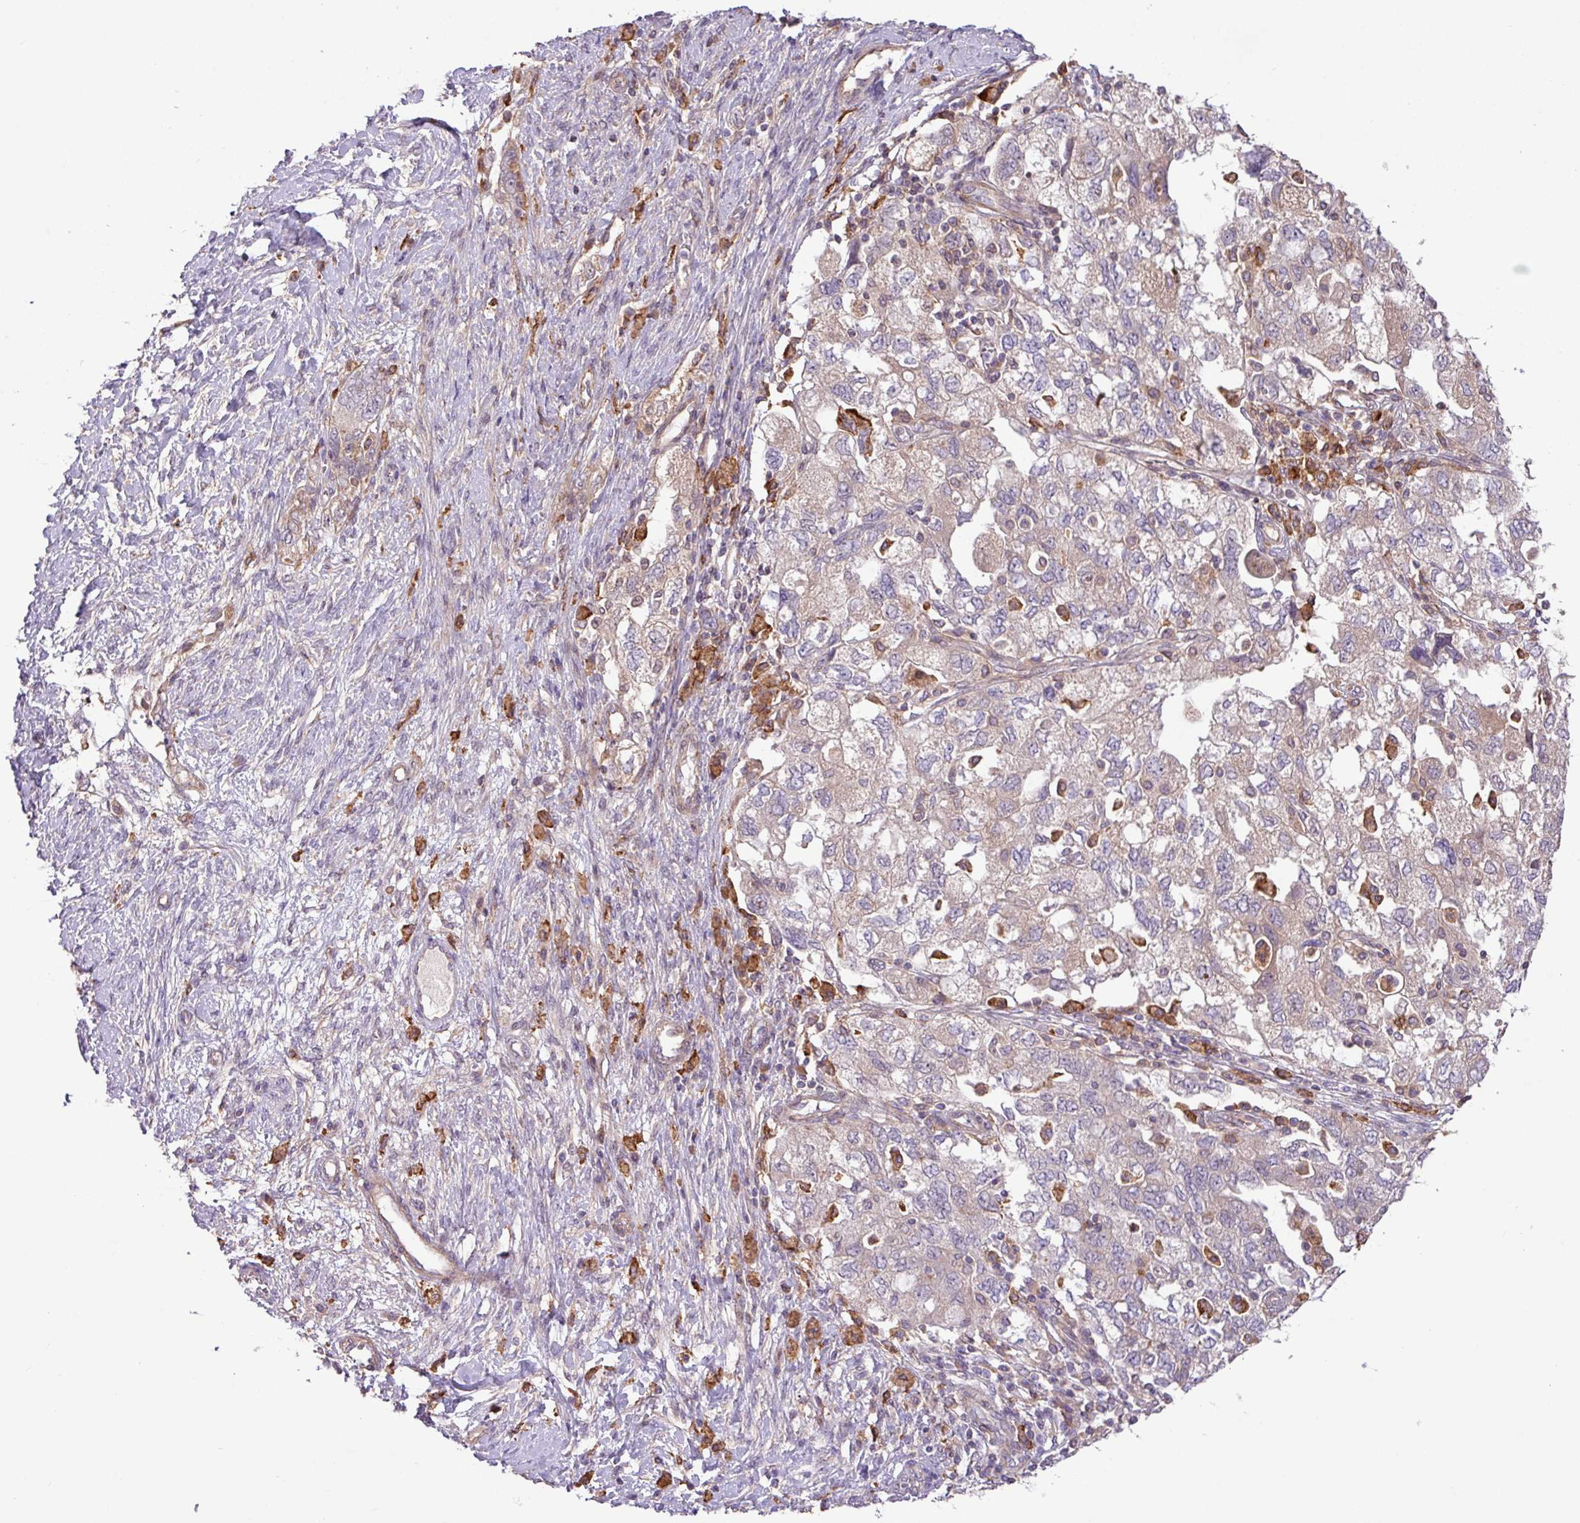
{"staining": {"intensity": "weak", "quantity": "25%-75%", "location": "cytoplasmic/membranous"}, "tissue": "ovarian cancer", "cell_type": "Tumor cells", "image_type": "cancer", "snomed": [{"axis": "morphology", "description": "Carcinoma, NOS"}, {"axis": "morphology", "description": "Cystadenocarcinoma, serous, NOS"}, {"axis": "topography", "description": "Ovary"}], "caption": "Ovarian cancer (carcinoma) tissue demonstrates weak cytoplasmic/membranous staining in about 25%-75% of tumor cells", "gene": "ARHGEF25", "patient": {"sex": "female", "age": 69}}